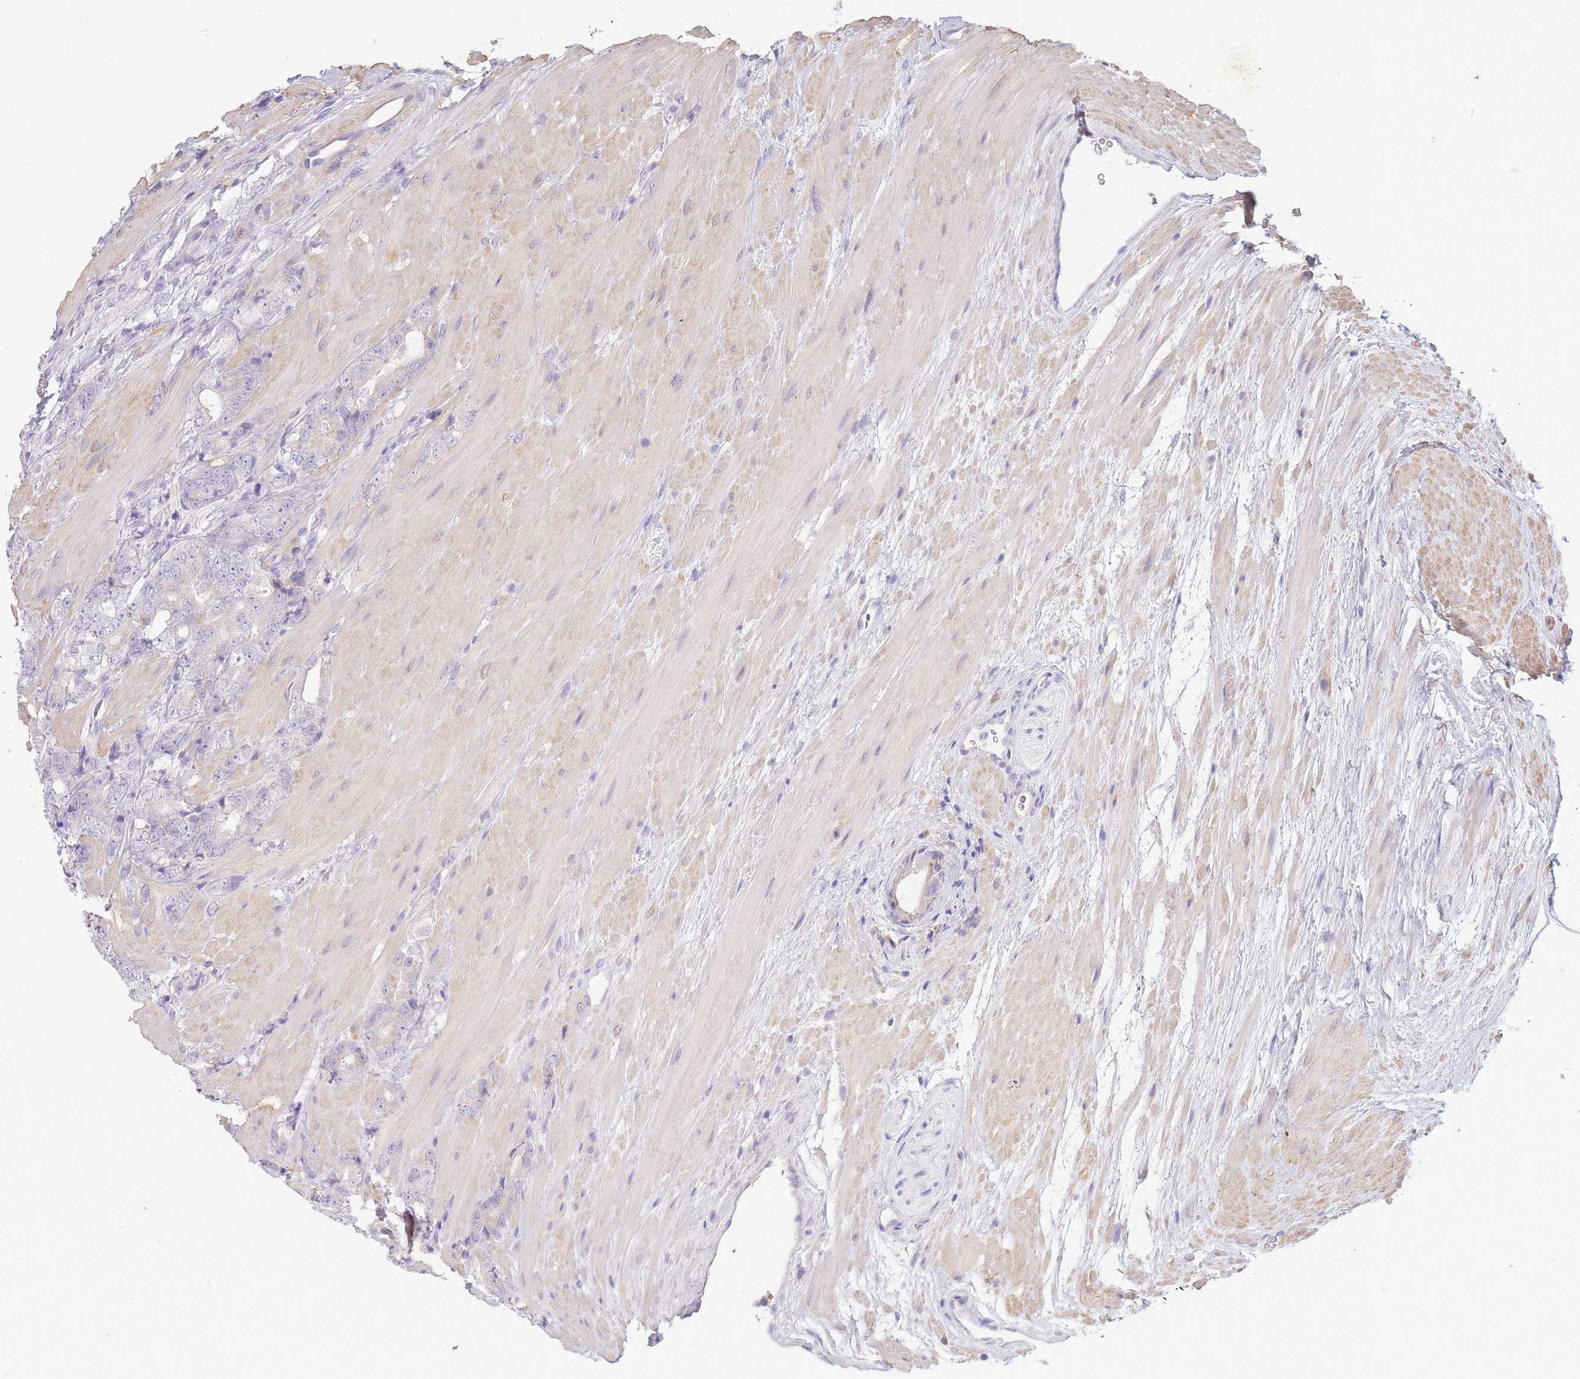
{"staining": {"intensity": "negative", "quantity": "none", "location": "none"}, "tissue": "prostate cancer", "cell_type": "Tumor cells", "image_type": "cancer", "snomed": [{"axis": "morphology", "description": "Adenocarcinoma, High grade"}, {"axis": "topography", "description": "Prostate"}], "caption": "Tumor cells show no significant staining in prostate adenocarcinoma (high-grade). (DAB (3,3'-diaminobenzidine) IHC with hematoxylin counter stain).", "gene": "PDHA1", "patient": {"sex": "male", "age": 62}}